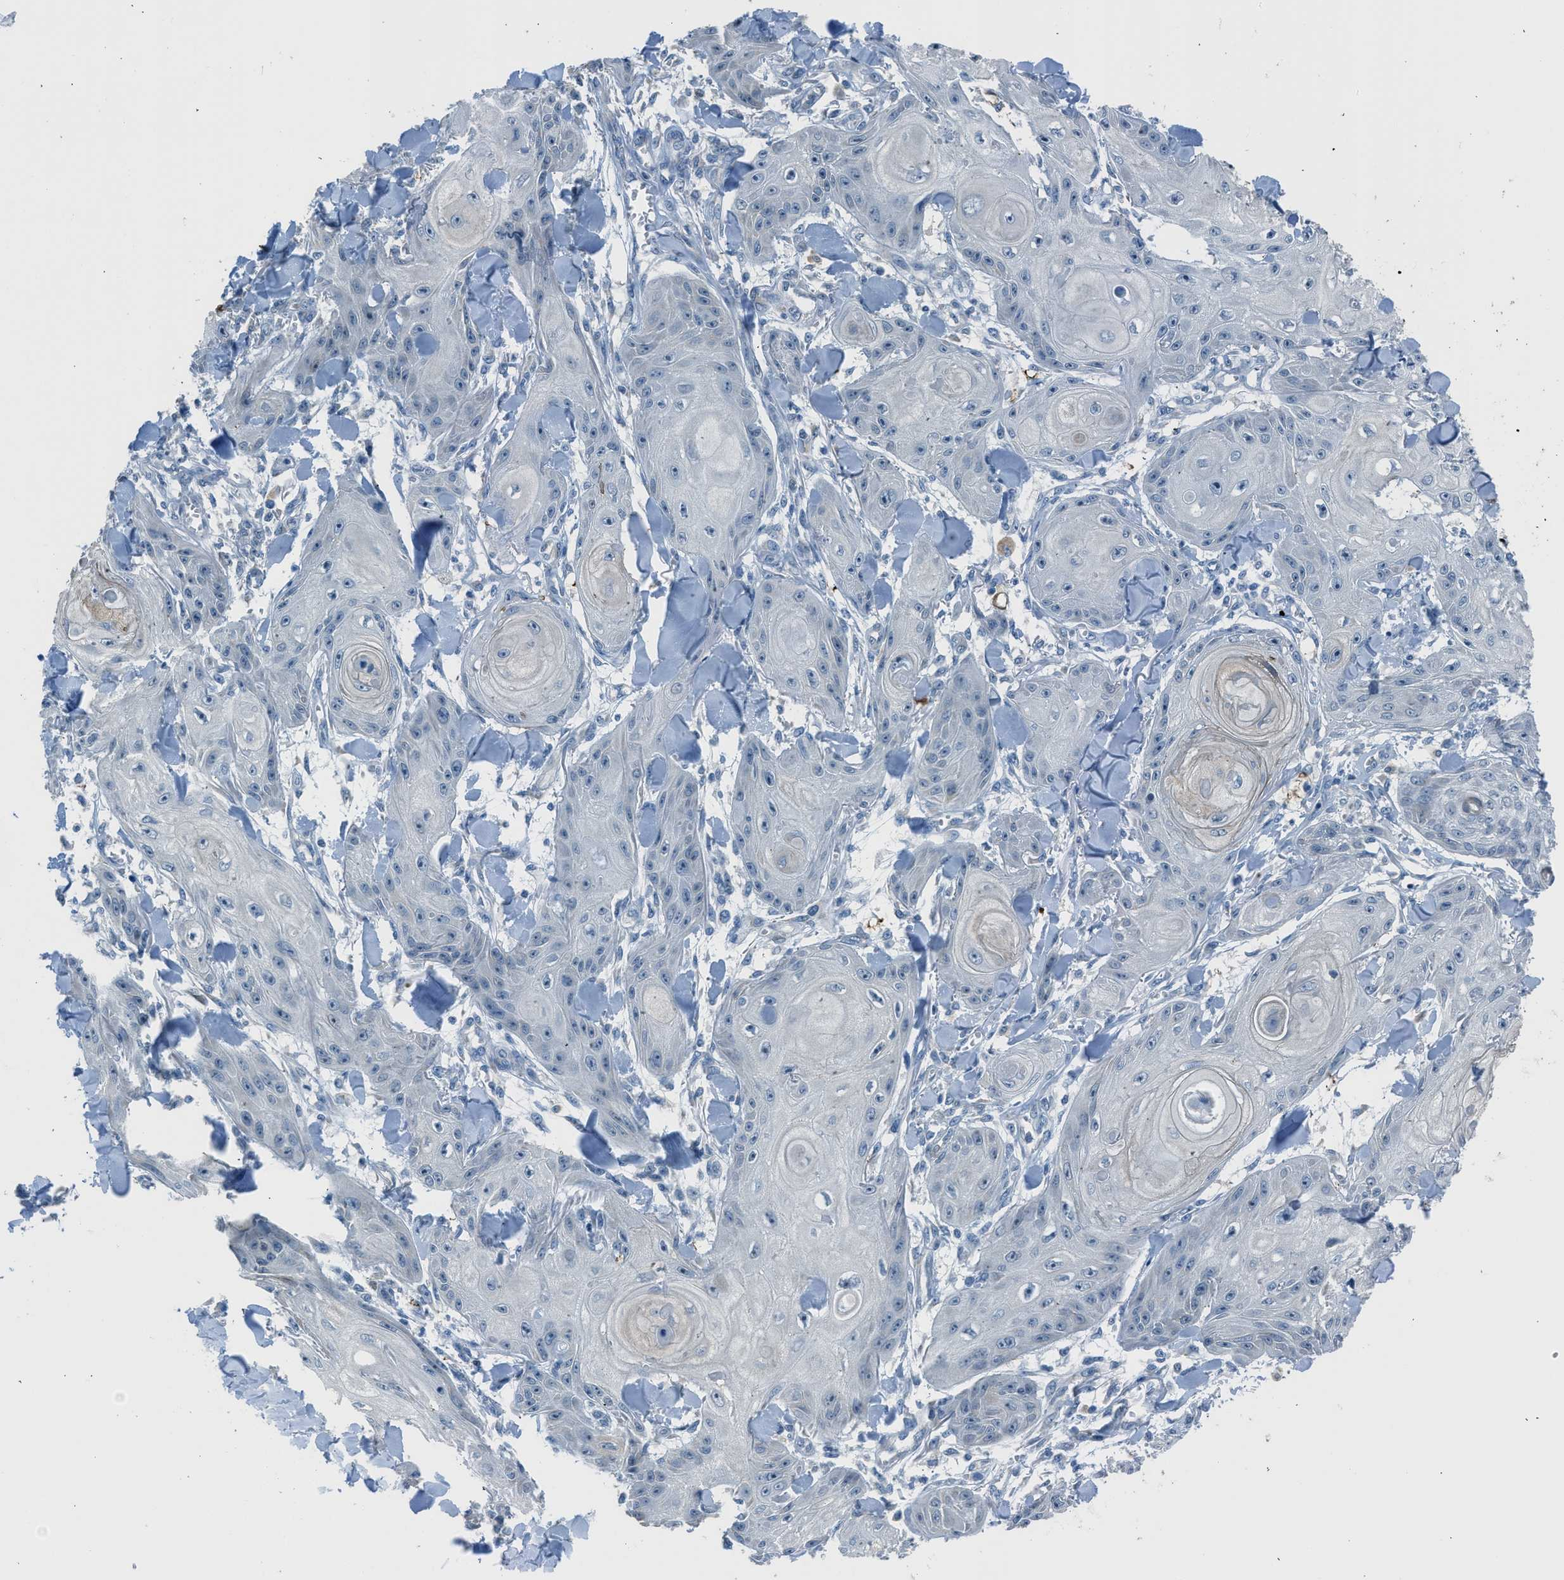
{"staining": {"intensity": "negative", "quantity": "none", "location": "none"}, "tissue": "skin cancer", "cell_type": "Tumor cells", "image_type": "cancer", "snomed": [{"axis": "morphology", "description": "Squamous cell carcinoma, NOS"}, {"axis": "topography", "description": "Skin"}], "caption": "Immunohistochemistry image of neoplastic tissue: human squamous cell carcinoma (skin) stained with DAB (3,3'-diaminobenzidine) reveals no significant protein expression in tumor cells. Brightfield microscopy of immunohistochemistry (IHC) stained with DAB (brown) and hematoxylin (blue), captured at high magnification.", "gene": "RNF41", "patient": {"sex": "male", "age": 74}}